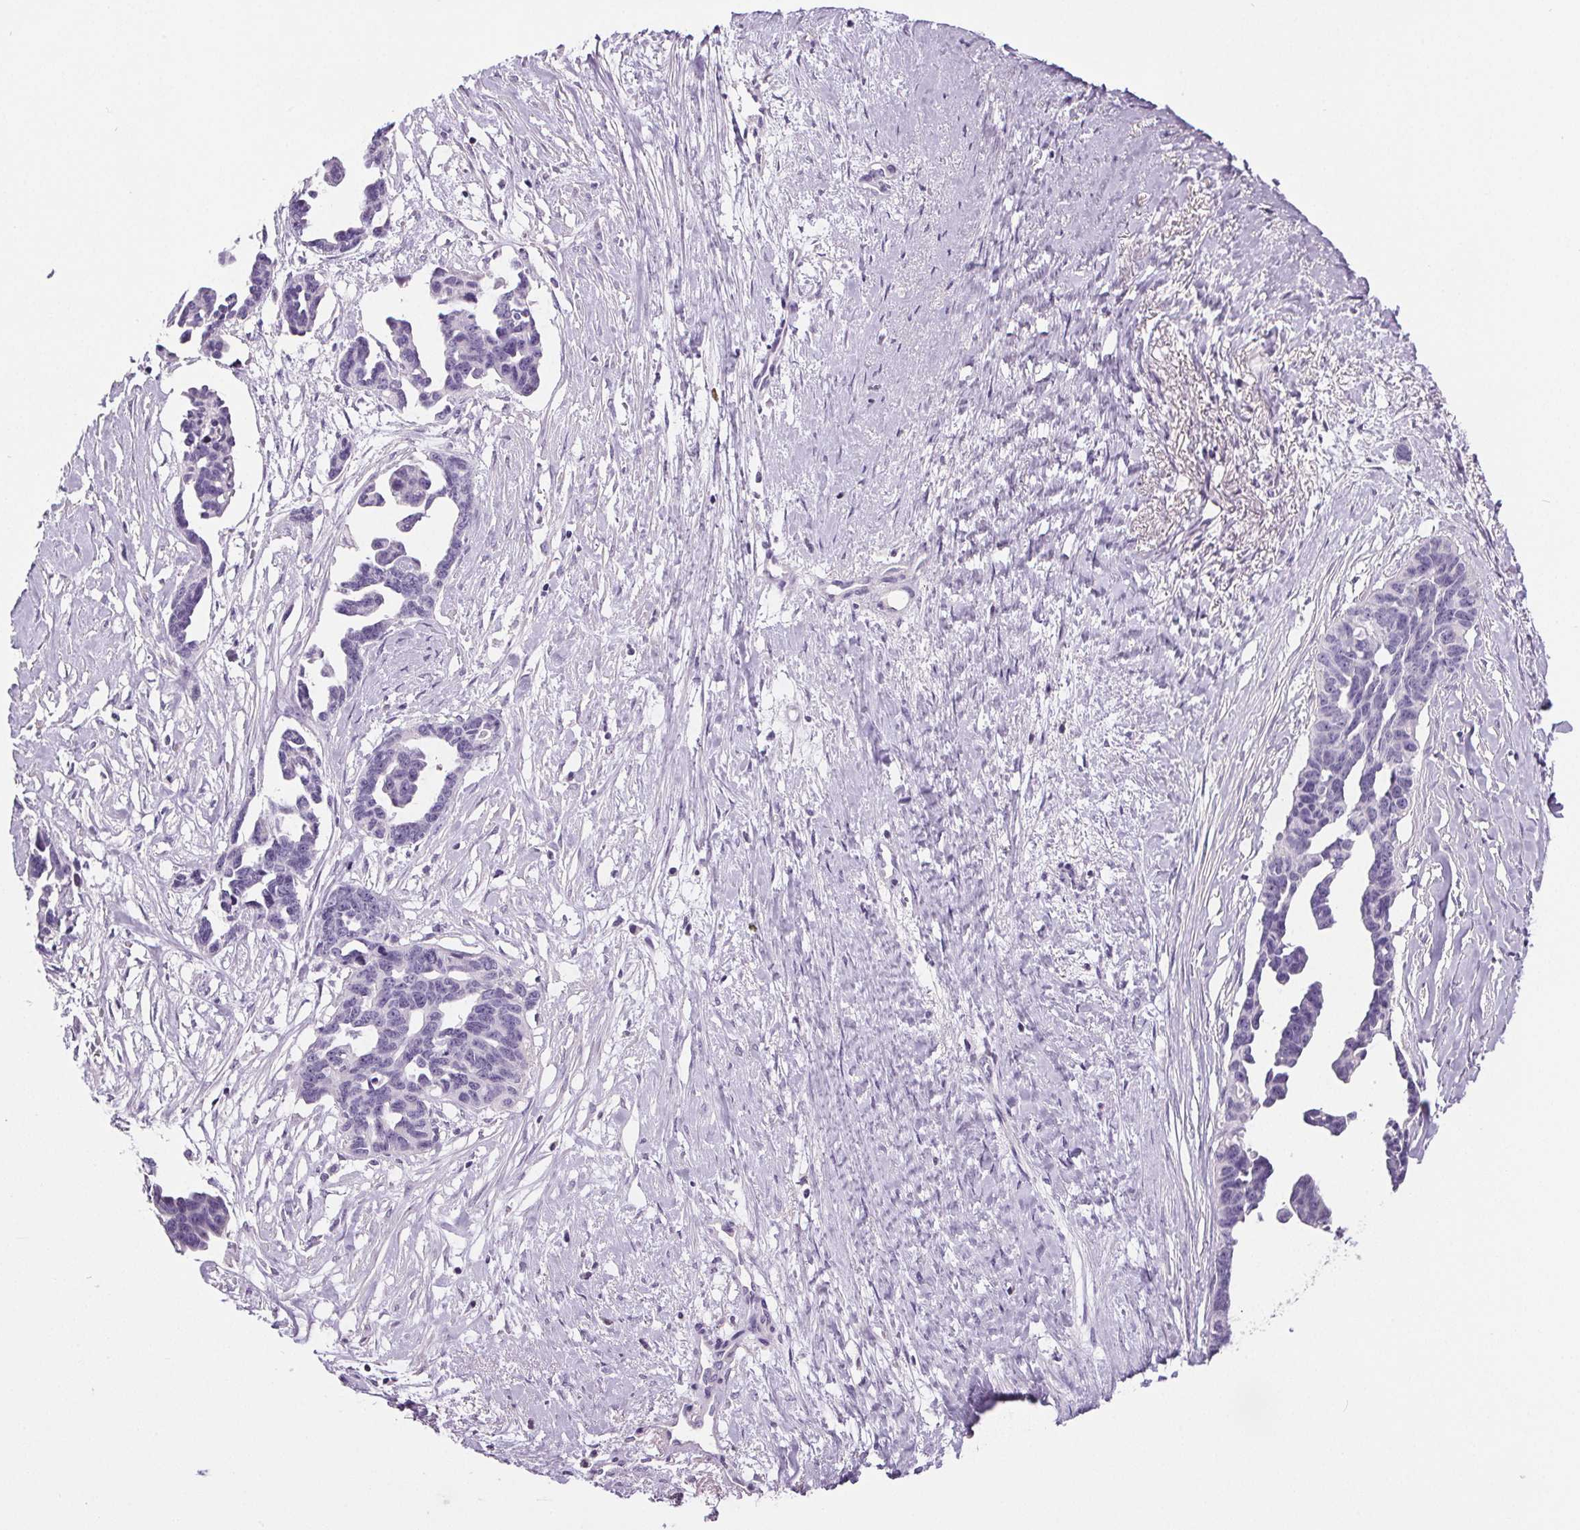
{"staining": {"intensity": "negative", "quantity": "none", "location": "none"}, "tissue": "ovarian cancer", "cell_type": "Tumor cells", "image_type": "cancer", "snomed": [{"axis": "morphology", "description": "Cystadenocarcinoma, serous, NOS"}, {"axis": "topography", "description": "Ovary"}], "caption": "Immunohistochemical staining of ovarian cancer shows no significant staining in tumor cells. (DAB IHC, high magnification).", "gene": "CD5L", "patient": {"sex": "female", "age": 69}}